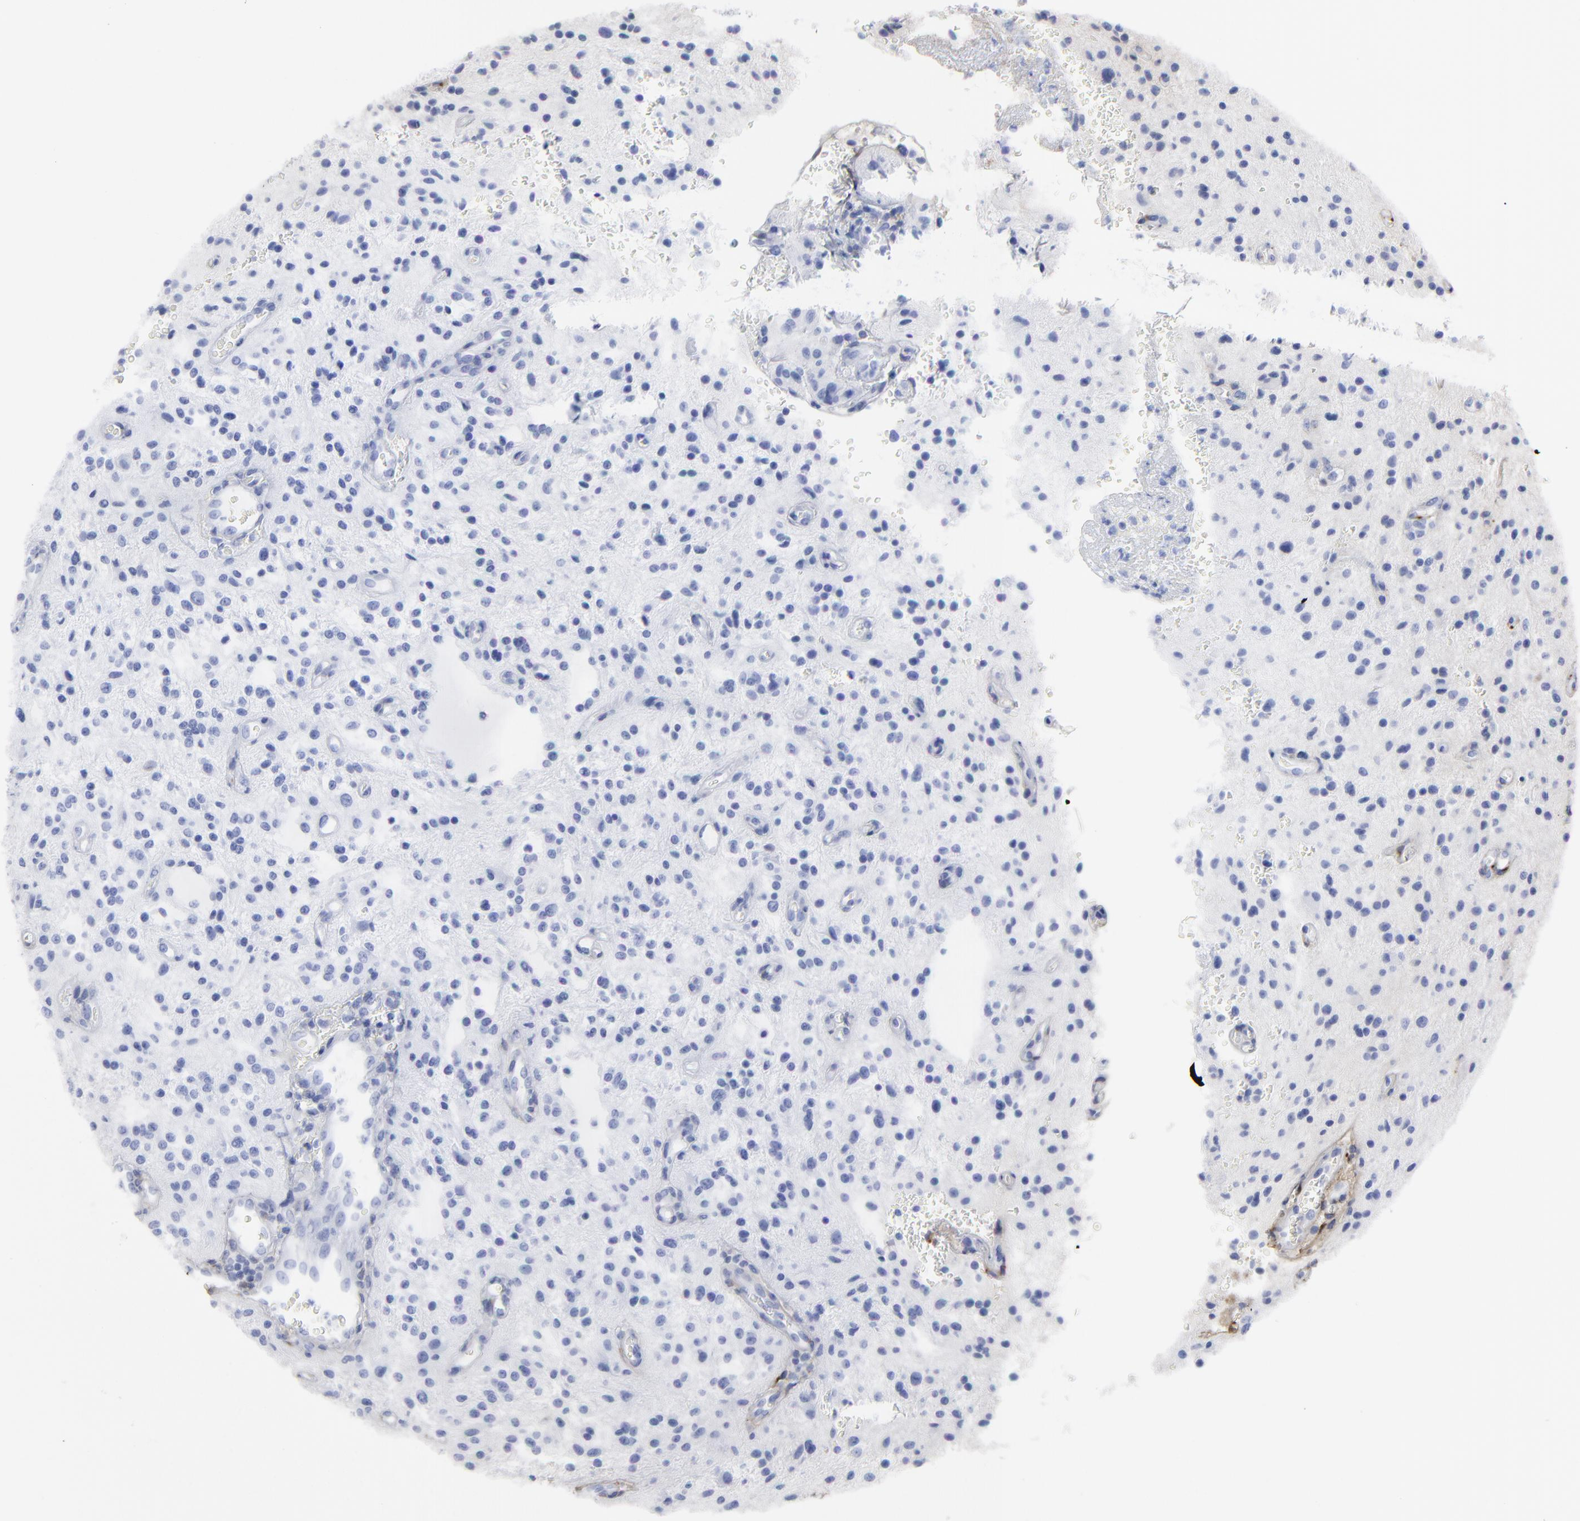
{"staining": {"intensity": "negative", "quantity": "none", "location": "none"}, "tissue": "glioma", "cell_type": "Tumor cells", "image_type": "cancer", "snomed": [{"axis": "morphology", "description": "Glioma, malignant, NOS"}, {"axis": "topography", "description": "Cerebellum"}], "caption": "This is an immunohistochemistry (IHC) micrograph of human malignant glioma. There is no staining in tumor cells.", "gene": "DCN", "patient": {"sex": "female", "age": 10}}